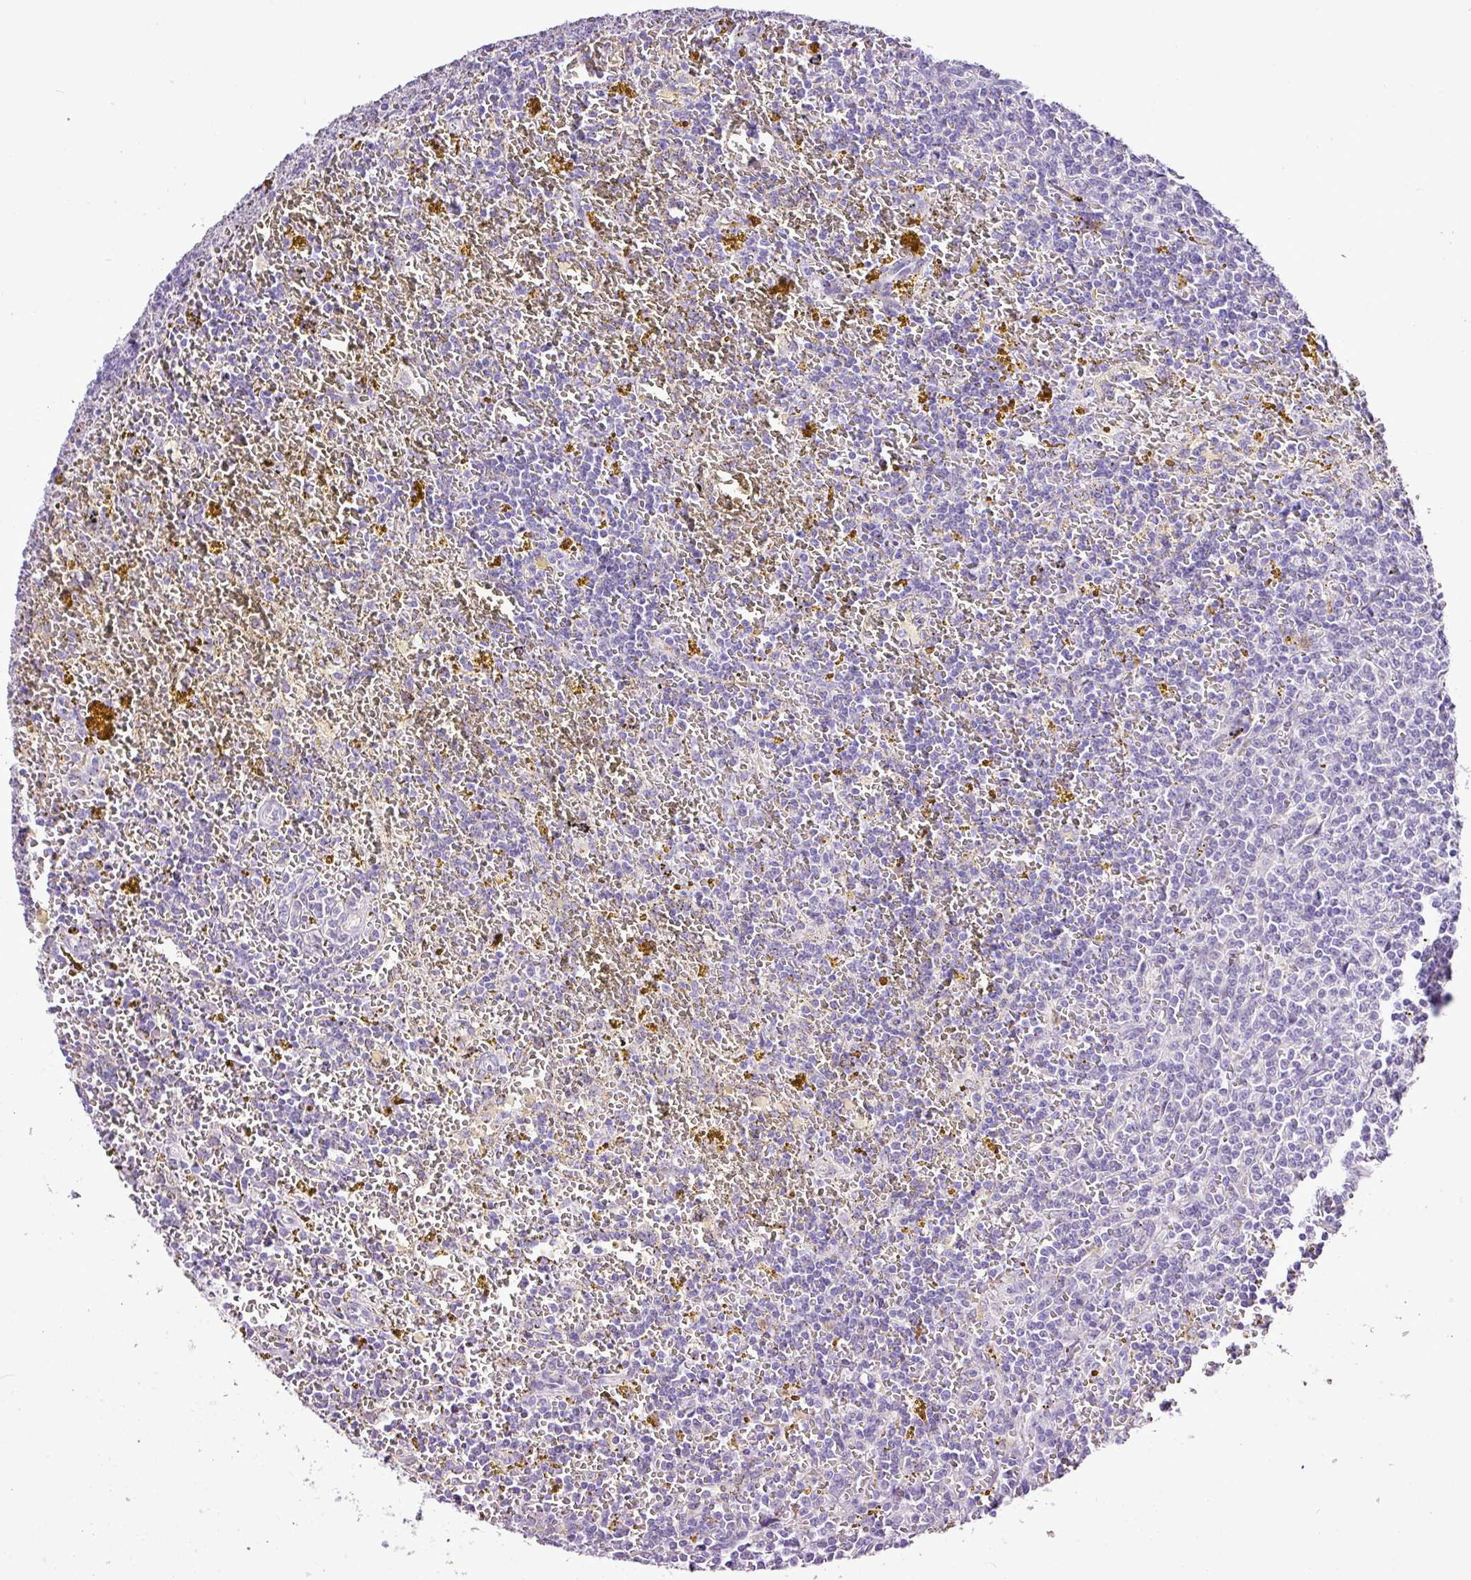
{"staining": {"intensity": "negative", "quantity": "none", "location": "none"}, "tissue": "lymphoma", "cell_type": "Tumor cells", "image_type": "cancer", "snomed": [{"axis": "morphology", "description": "Malignant lymphoma, non-Hodgkin's type, Low grade"}, {"axis": "topography", "description": "Spleen"}, {"axis": "topography", "description": "Lymph node"}], "caption": "Low-grade malignant lymphoma, non-Hodgkin's type was stained to show a protein in brown. There is no significant expression in tumor cells.", "gene": "ESR1", "patient": {"sex": "female", "age": 66}}